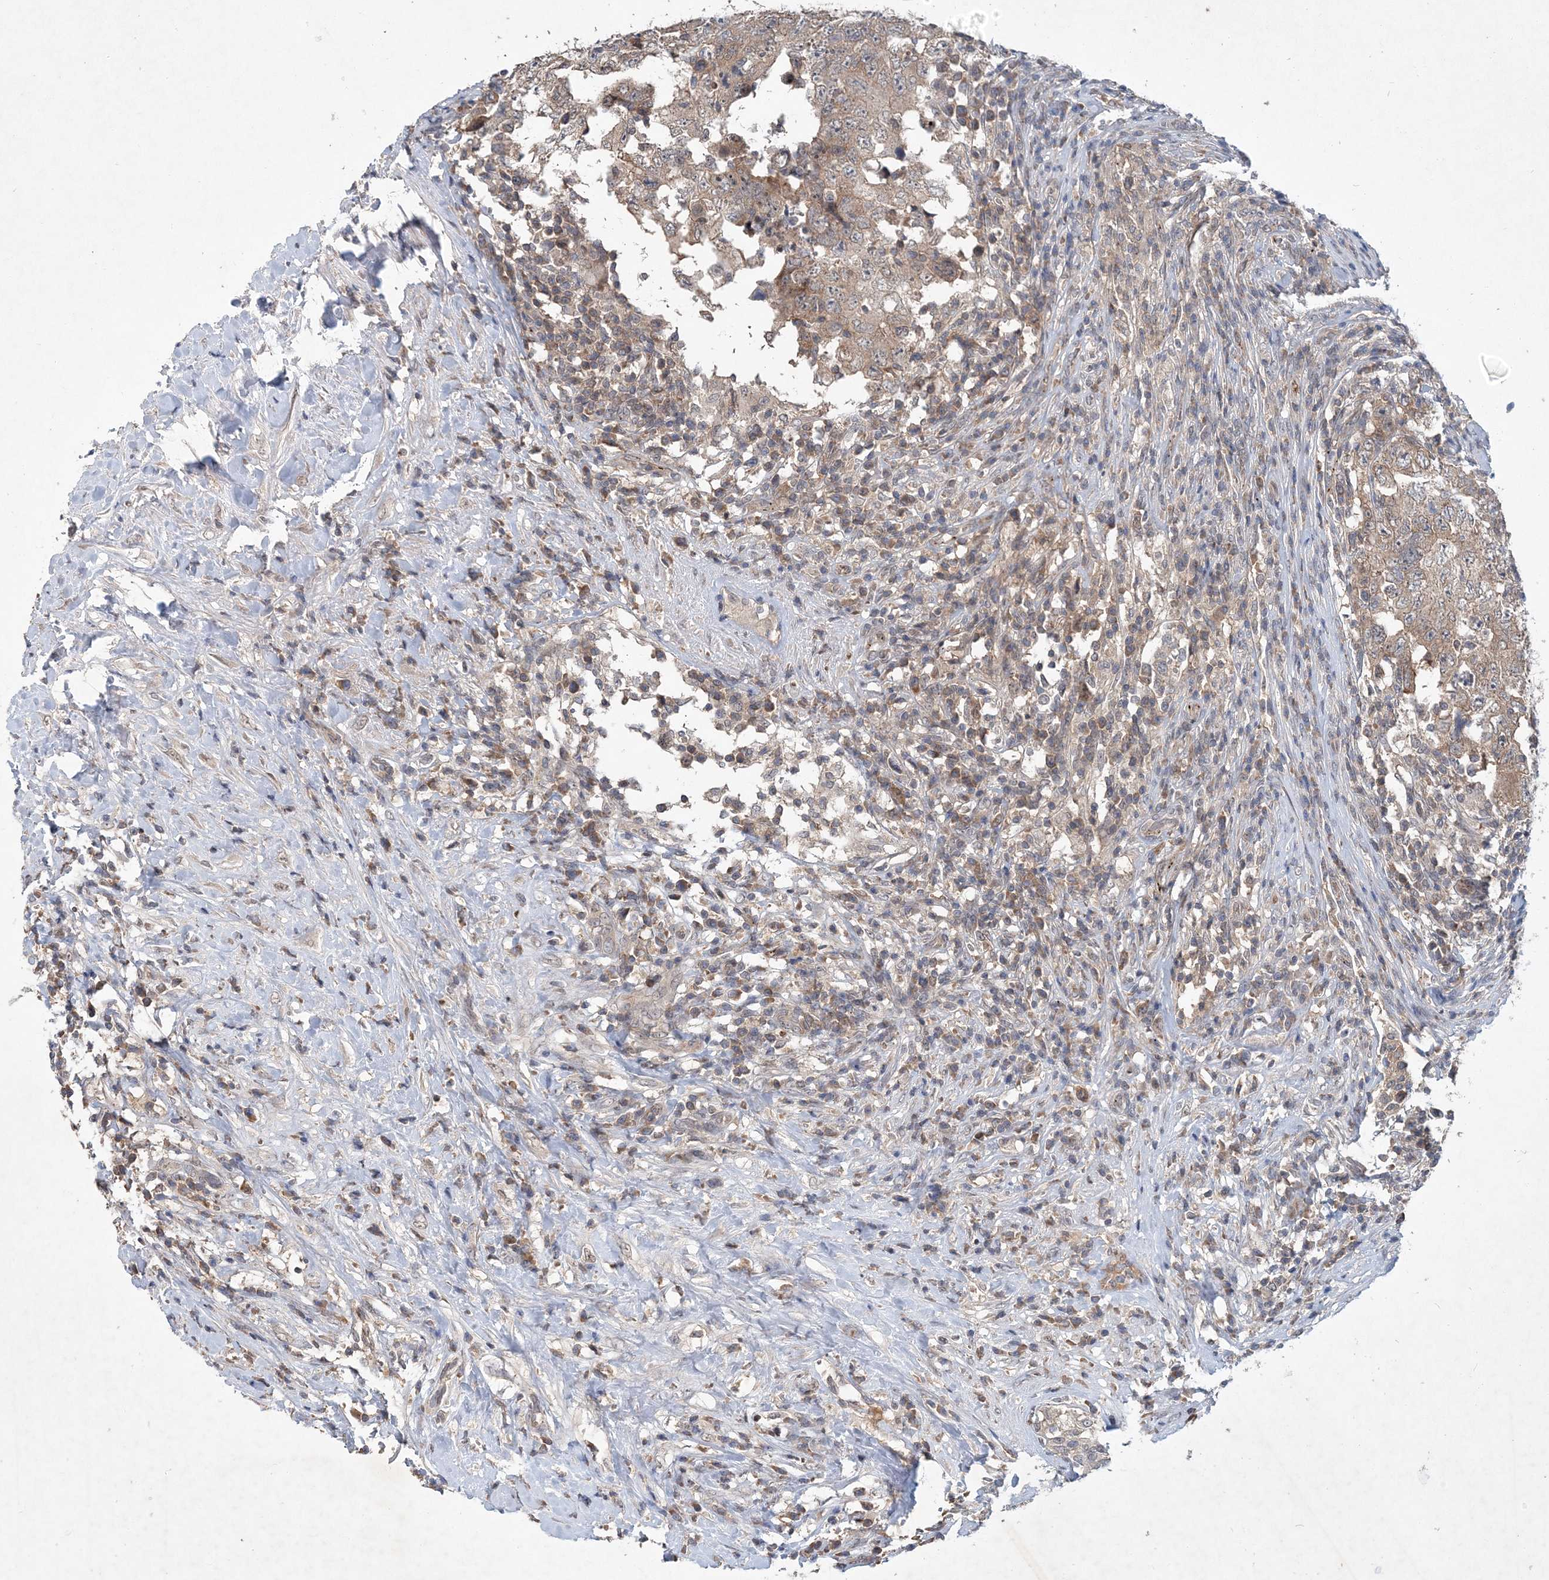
{"staining": {"intensity": "weak", "quantity": ">75%", "location": "cytoplasmic/membranous"}, "tissue": "testis cancer", "cell_type": "Tumor cells", "image_type": "cancer", "snomed": [{"axis": "morphology", "description": "Carcinoma, Embryonal, NOS"}, {"axis": "topography", "description": "Testis"}], "caption": "Immunohistochemical staining of testis cancer displays low levels of weak cytoplasmic/membranous protein positivity in about >75% of tumor cells.", "gene": "RNF25", "patient": {"sex": "male", "age": 26}}